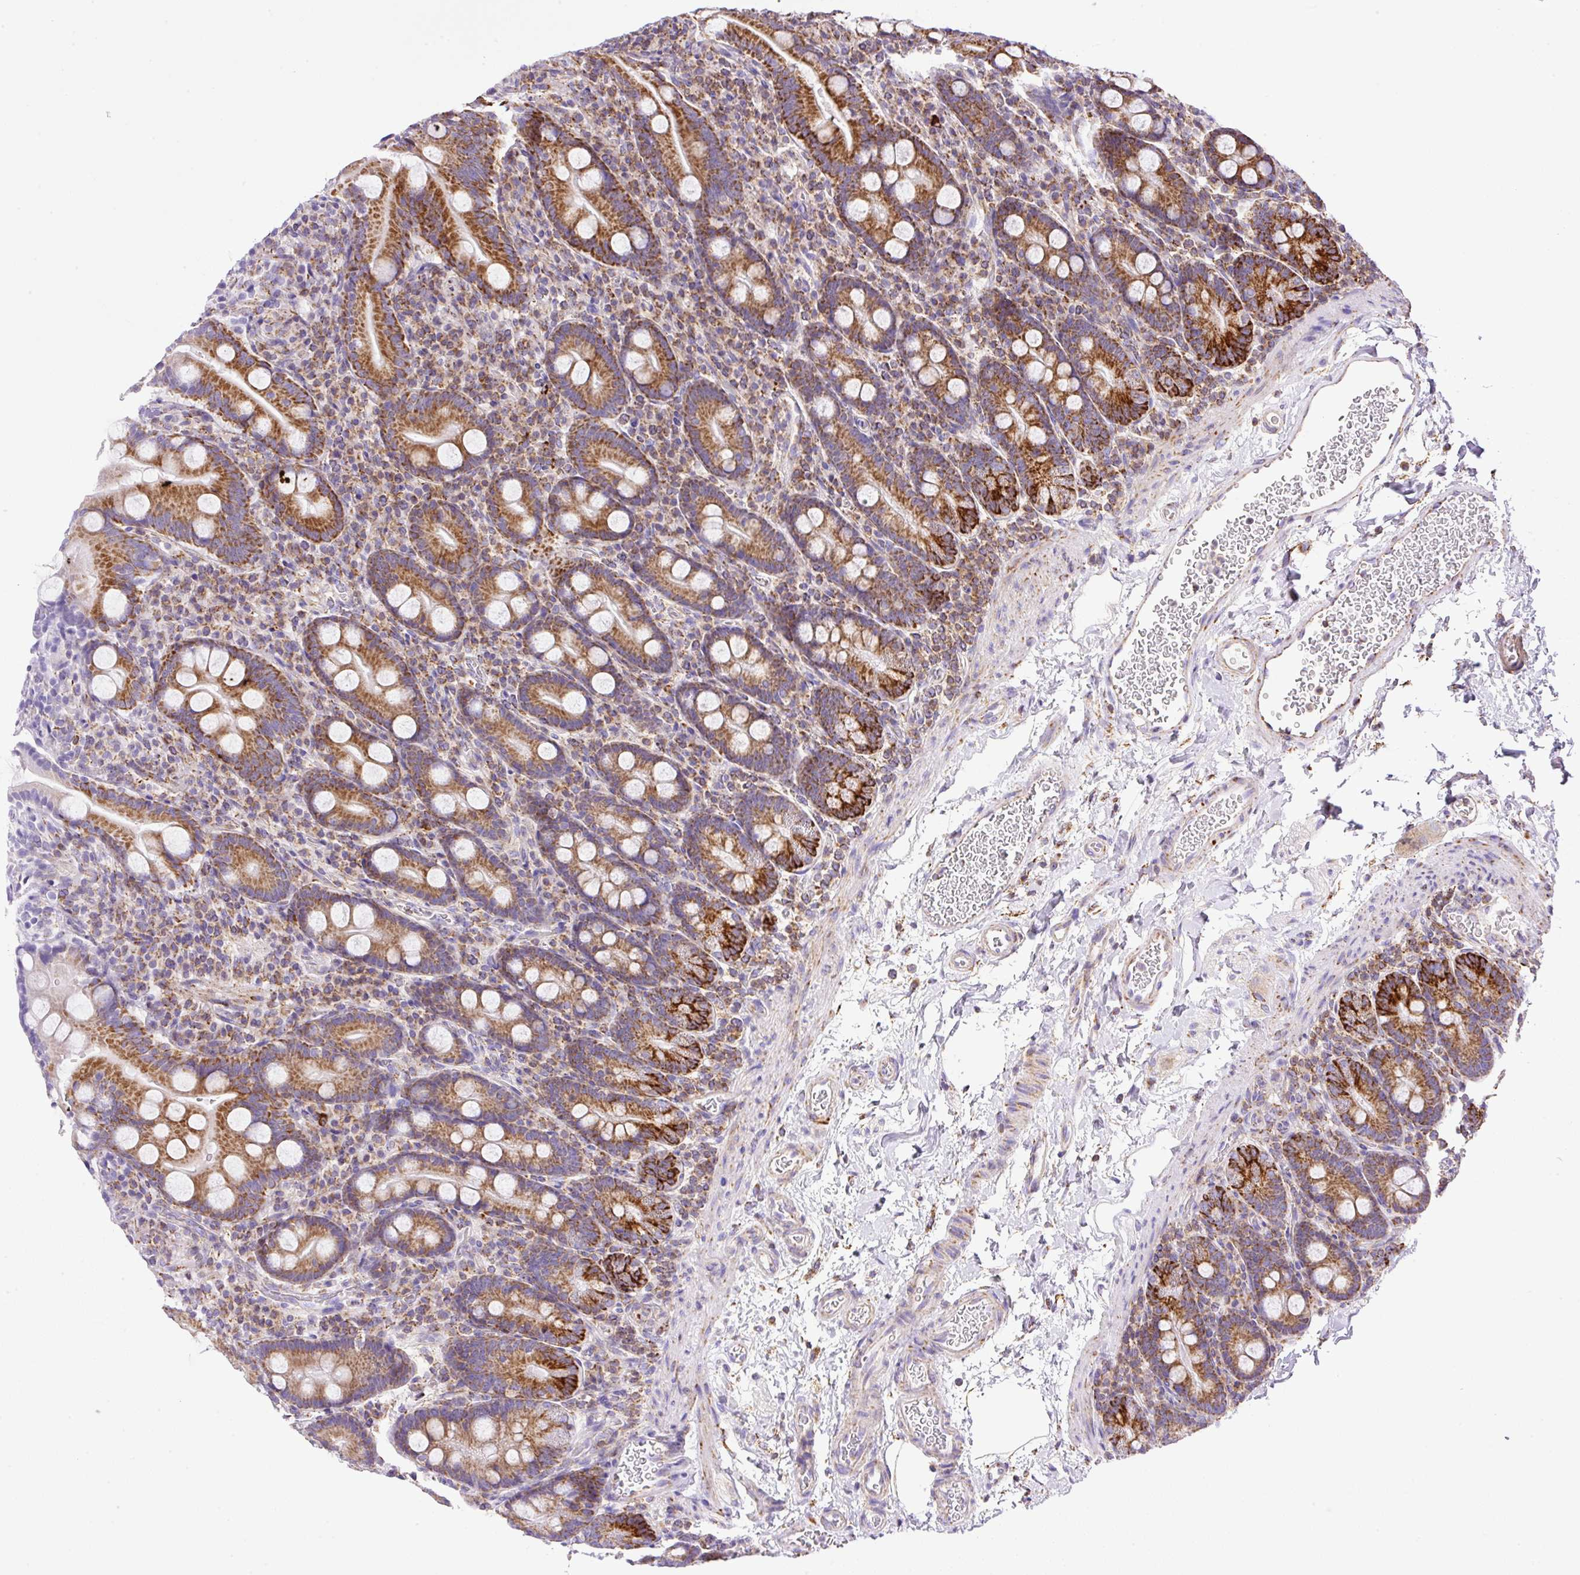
{"staining": {"intensity": "strong", "quantity": ">75%", "location": "cytoplasmic/membranous"}, "tissue": "duodenum", "cell_type": "Glandular cells", "image_type": "normal", "snomed": [{"axis": "morphology", "description": "Normal tissue, NOS"}, {"axis": "topography", "description": "Duodenum"}], "caption": "Immunohistochemistry (IHC) photomicrograph of normal duodenum: duodenum stained using IHC demonstrates high levels of strong protein expression localized specifically in the cytoplasmic/membranous of glandular cells, appearing as a cytoplasmic/membranous brown color.", "gene": "NF1", "patient": {"sex": "male", "age": 35}}